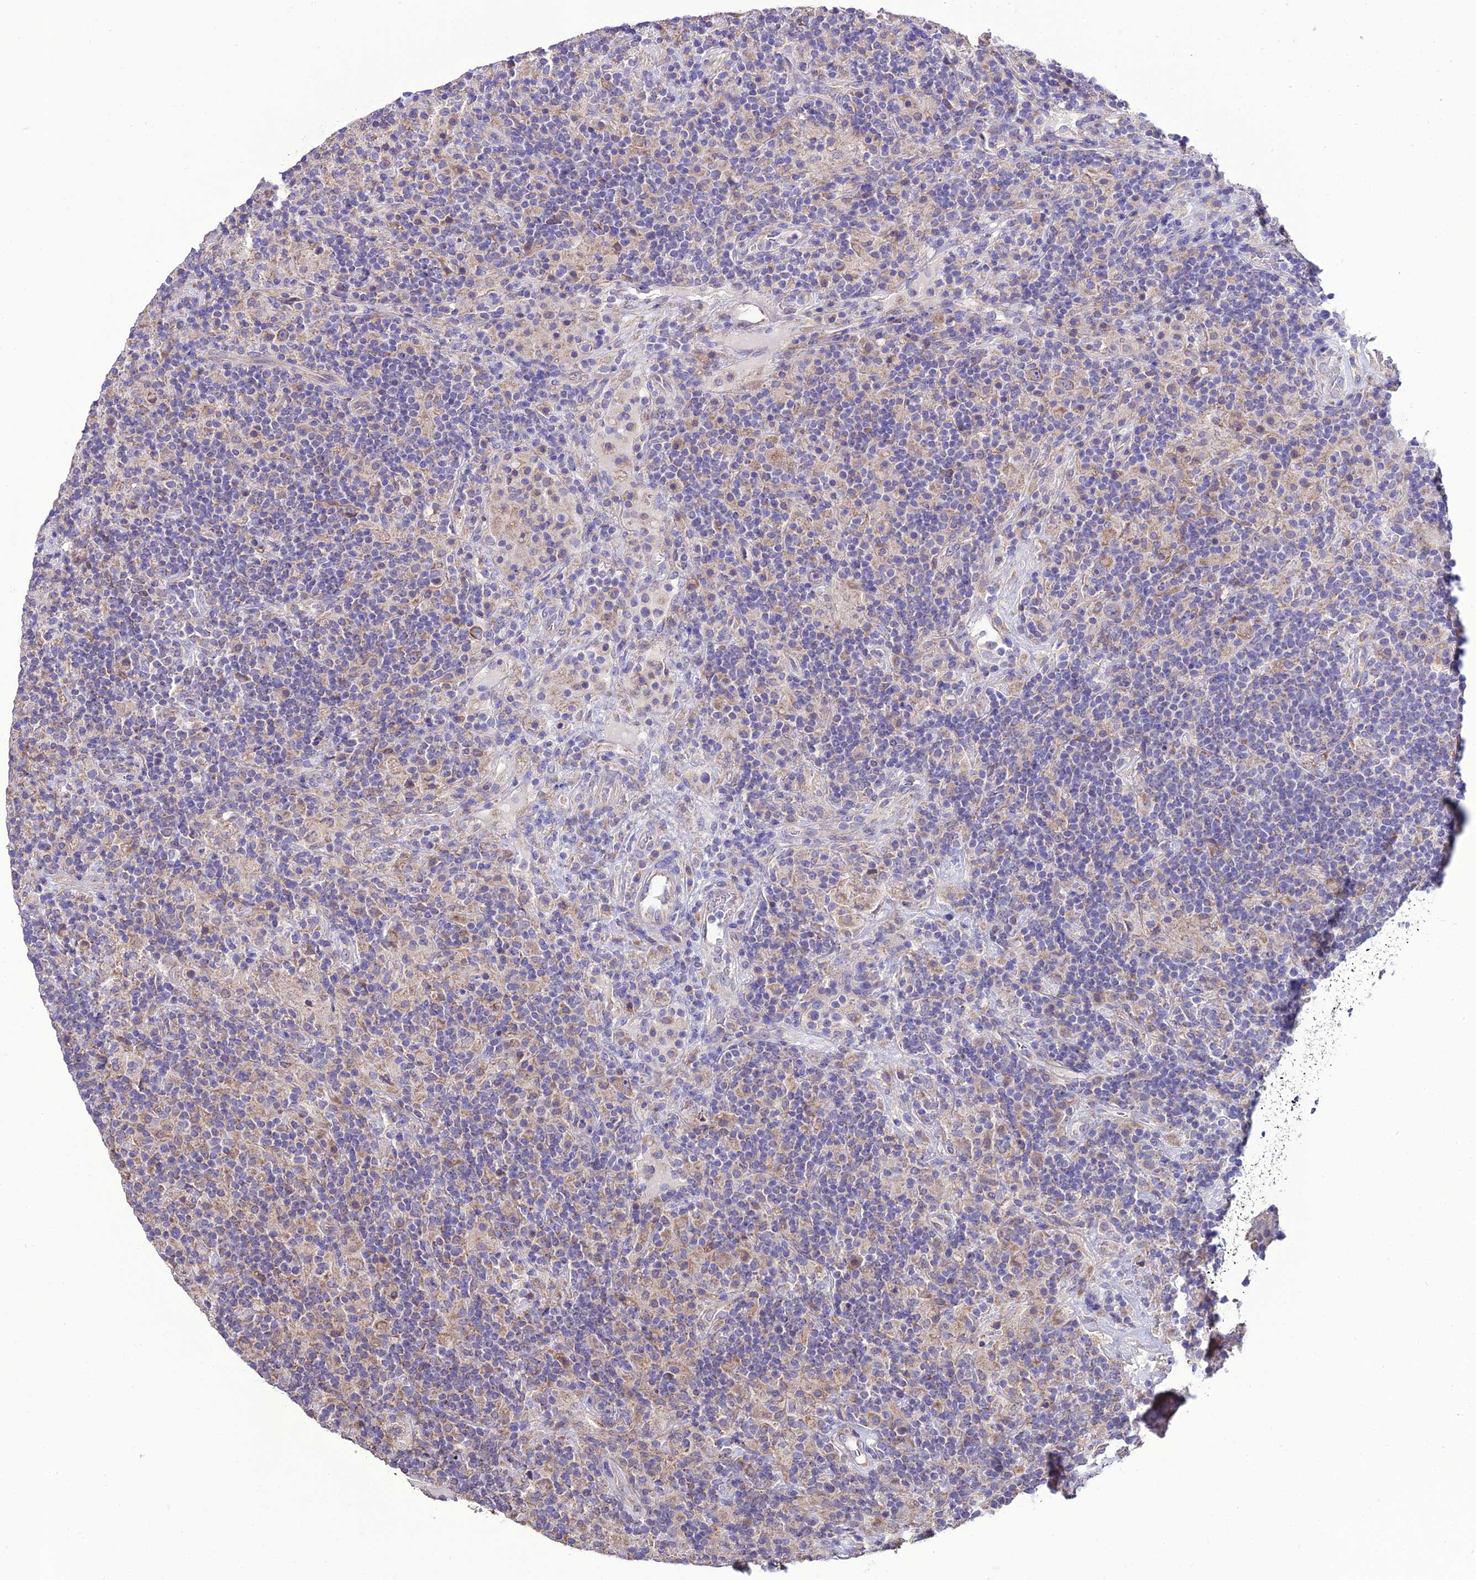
{"staining": {"intensity": "moderate", "quantity": "25%-75%", "location": "cytoplasmic/membranous"}, "tissue": "lymphoma", "cell_type": "Tumor cells", "image_type": "cancer", "snomed": [{"axis": "morphology", "description": "Hodgkin's disease, NOS"}, {"axis": "topography", "description": "Lymph node"}], "caption": "A high-resolution histopathology image shows immunohistochemistry staining of Hodgkin's disease, which displays moderate cytoplasmic/membranous expression in about 25%-75% of tumor cells. (brown staining indicates protein expression, while blue staining denotes nuclei).", "gene": "HOGA1", "patient": {"sex": "male", "age": 70}}